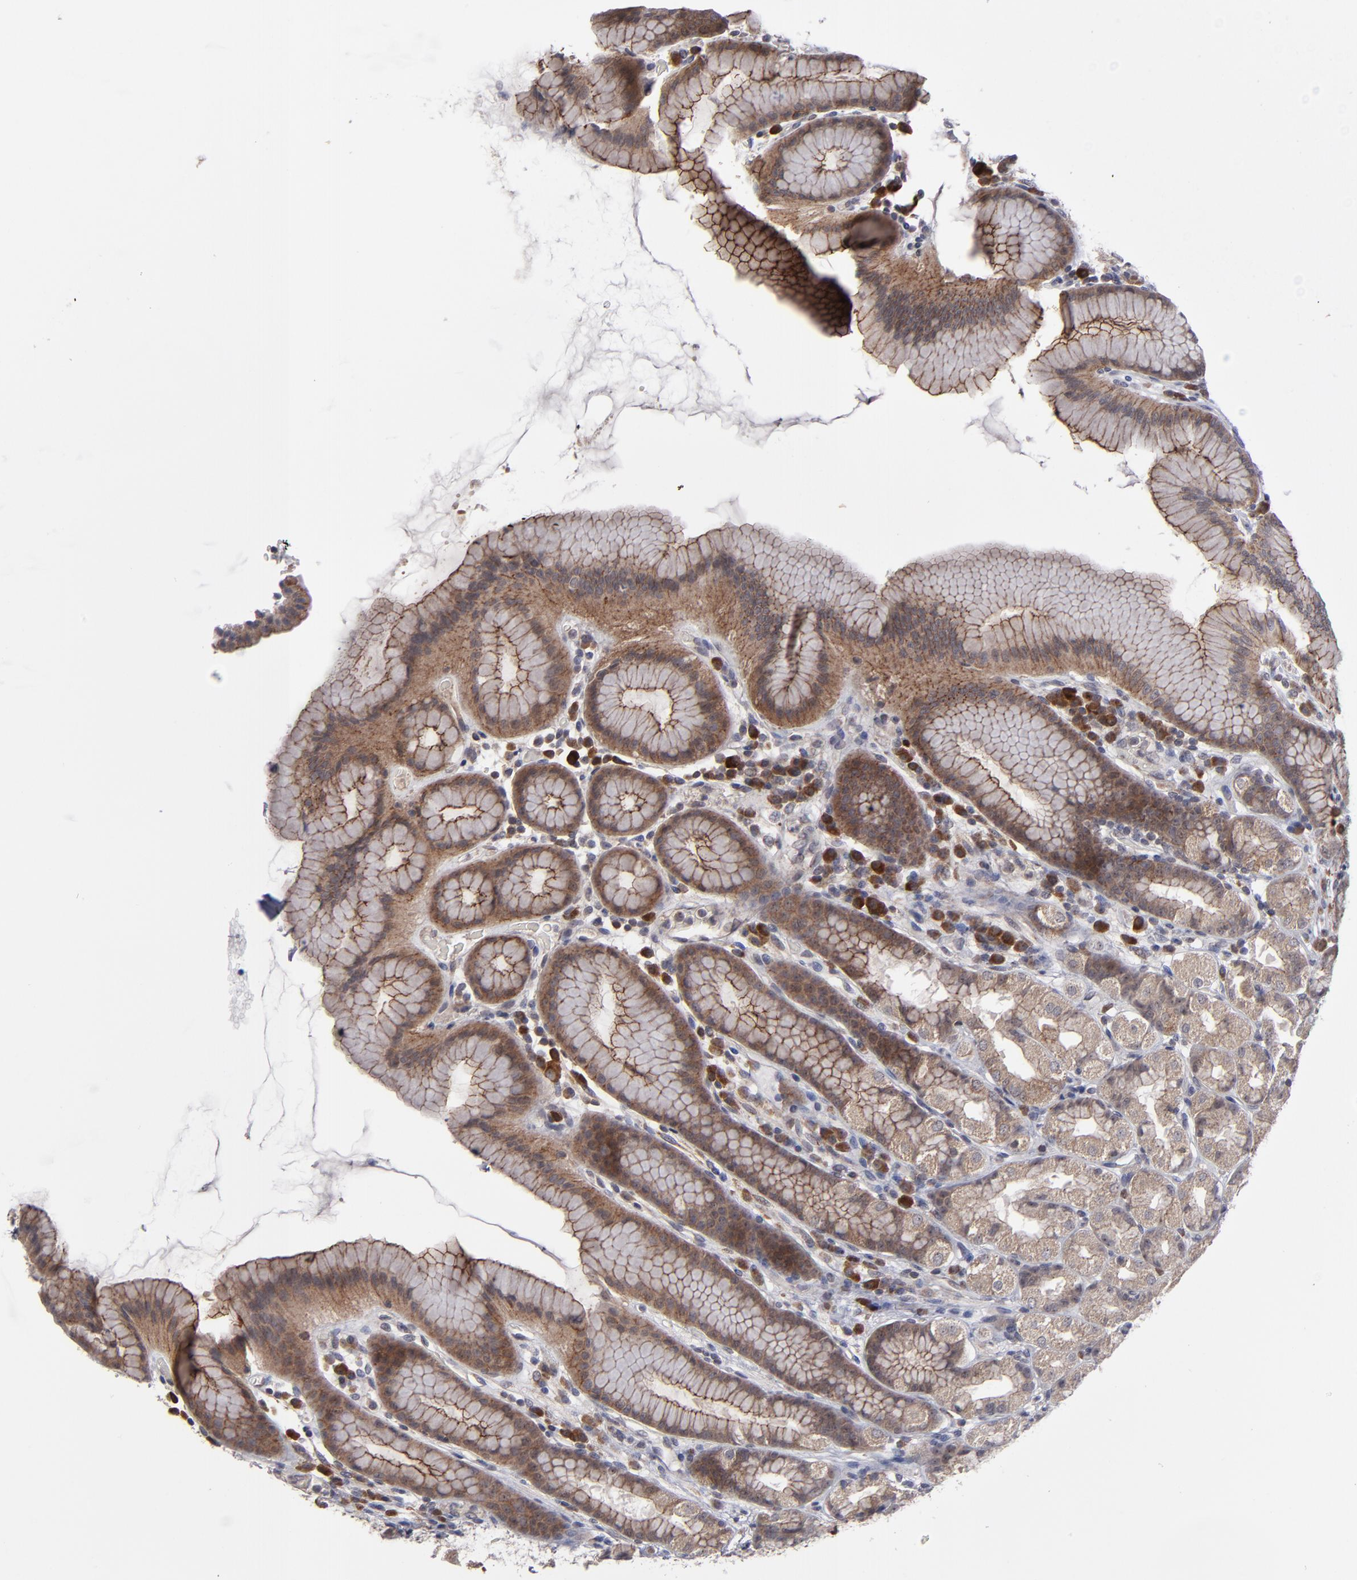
{"staining": {"intensity": "moderate", "quantity": ">75%", "location": "cytoplasmic/membranous"}, "tissue": "stomach", "cell_type": "Glandular cells", "image_type": "normal", "snomed": [{"axis": "morphology", "description": "Normal tissue, NOS"}, {"axis": "topography", "description": "Stomach, upper"}], "caption": "Protein expression analysis of unremarkable stomach displays moderate cytoplasmic/membranous expression in approximately >75% of glandular cells. The staining is performed using DAB (3,3'-diaminobenzidine) brown chromogen to label protein expression. The nuclei are counter-stained blue using hematoxylin.", "gene": "GLCCI1", "patient": {"sex": "male", "age": 68}}